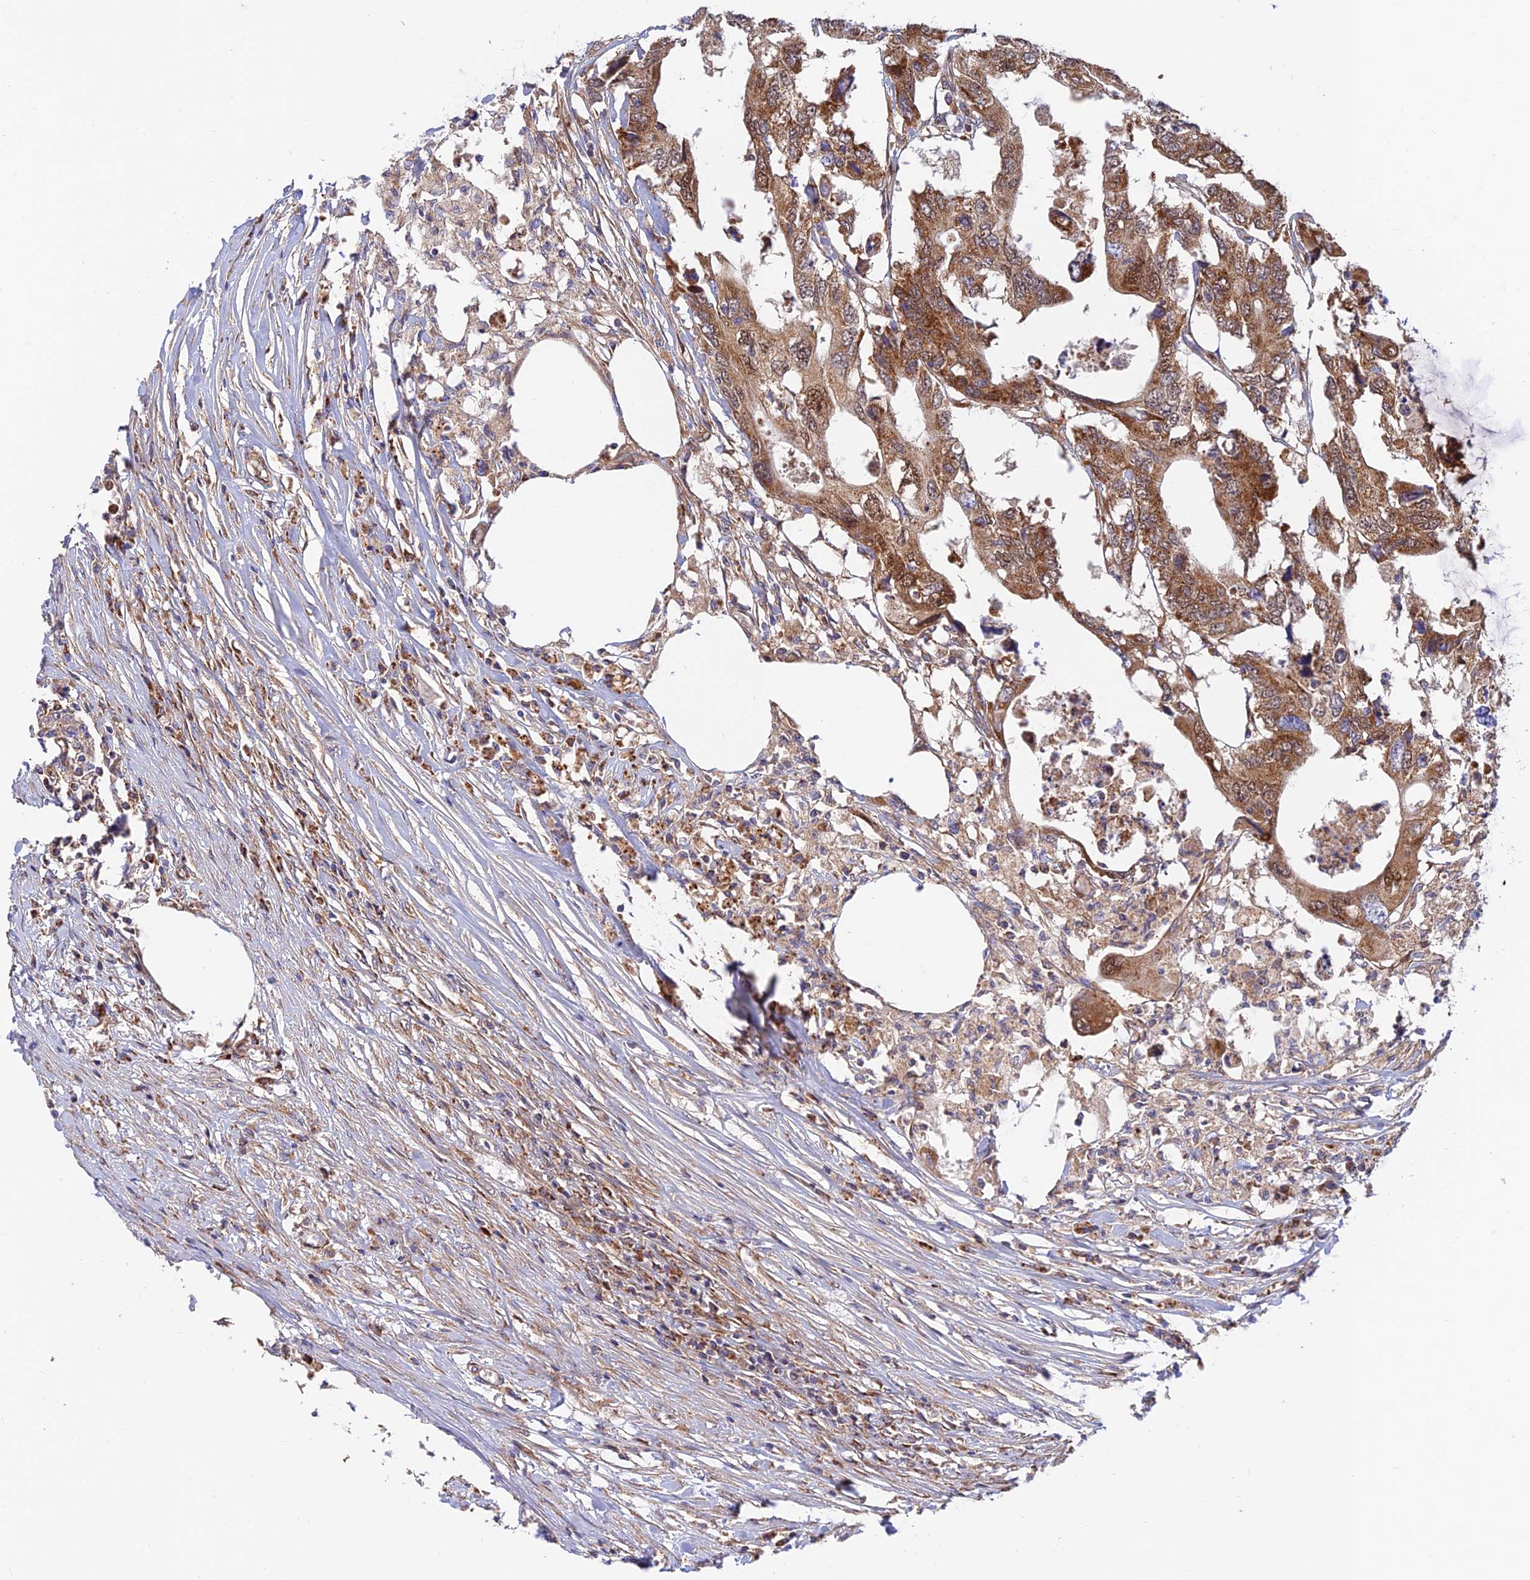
{"staining": {"intensity": "strong", "quantity": ">75%", "location": "cytoplasmic/membranous"}, "tissue": "colorectal cancer", "cell_type": "Tumor cells", "image_type": "cancer", "snomed": [{"axis": "morphology", "description": "Adenocarcinoma, NOS"}, {"axis": "topography", "description": "Colon"}], "caption": "High-magnification brightfield microscopy of colorectal cancer (adenocarcinoma) stained with DAB (3,3'-diaminobenzidine) (brown) and counterstained with hematoxylin (blue). tumor cells exhibit strong cytoplasmic/membranous staining is present in approximately>75% of cells.", "gene": "PODNL1", "patient": {"sex": "male", "age": 71}}